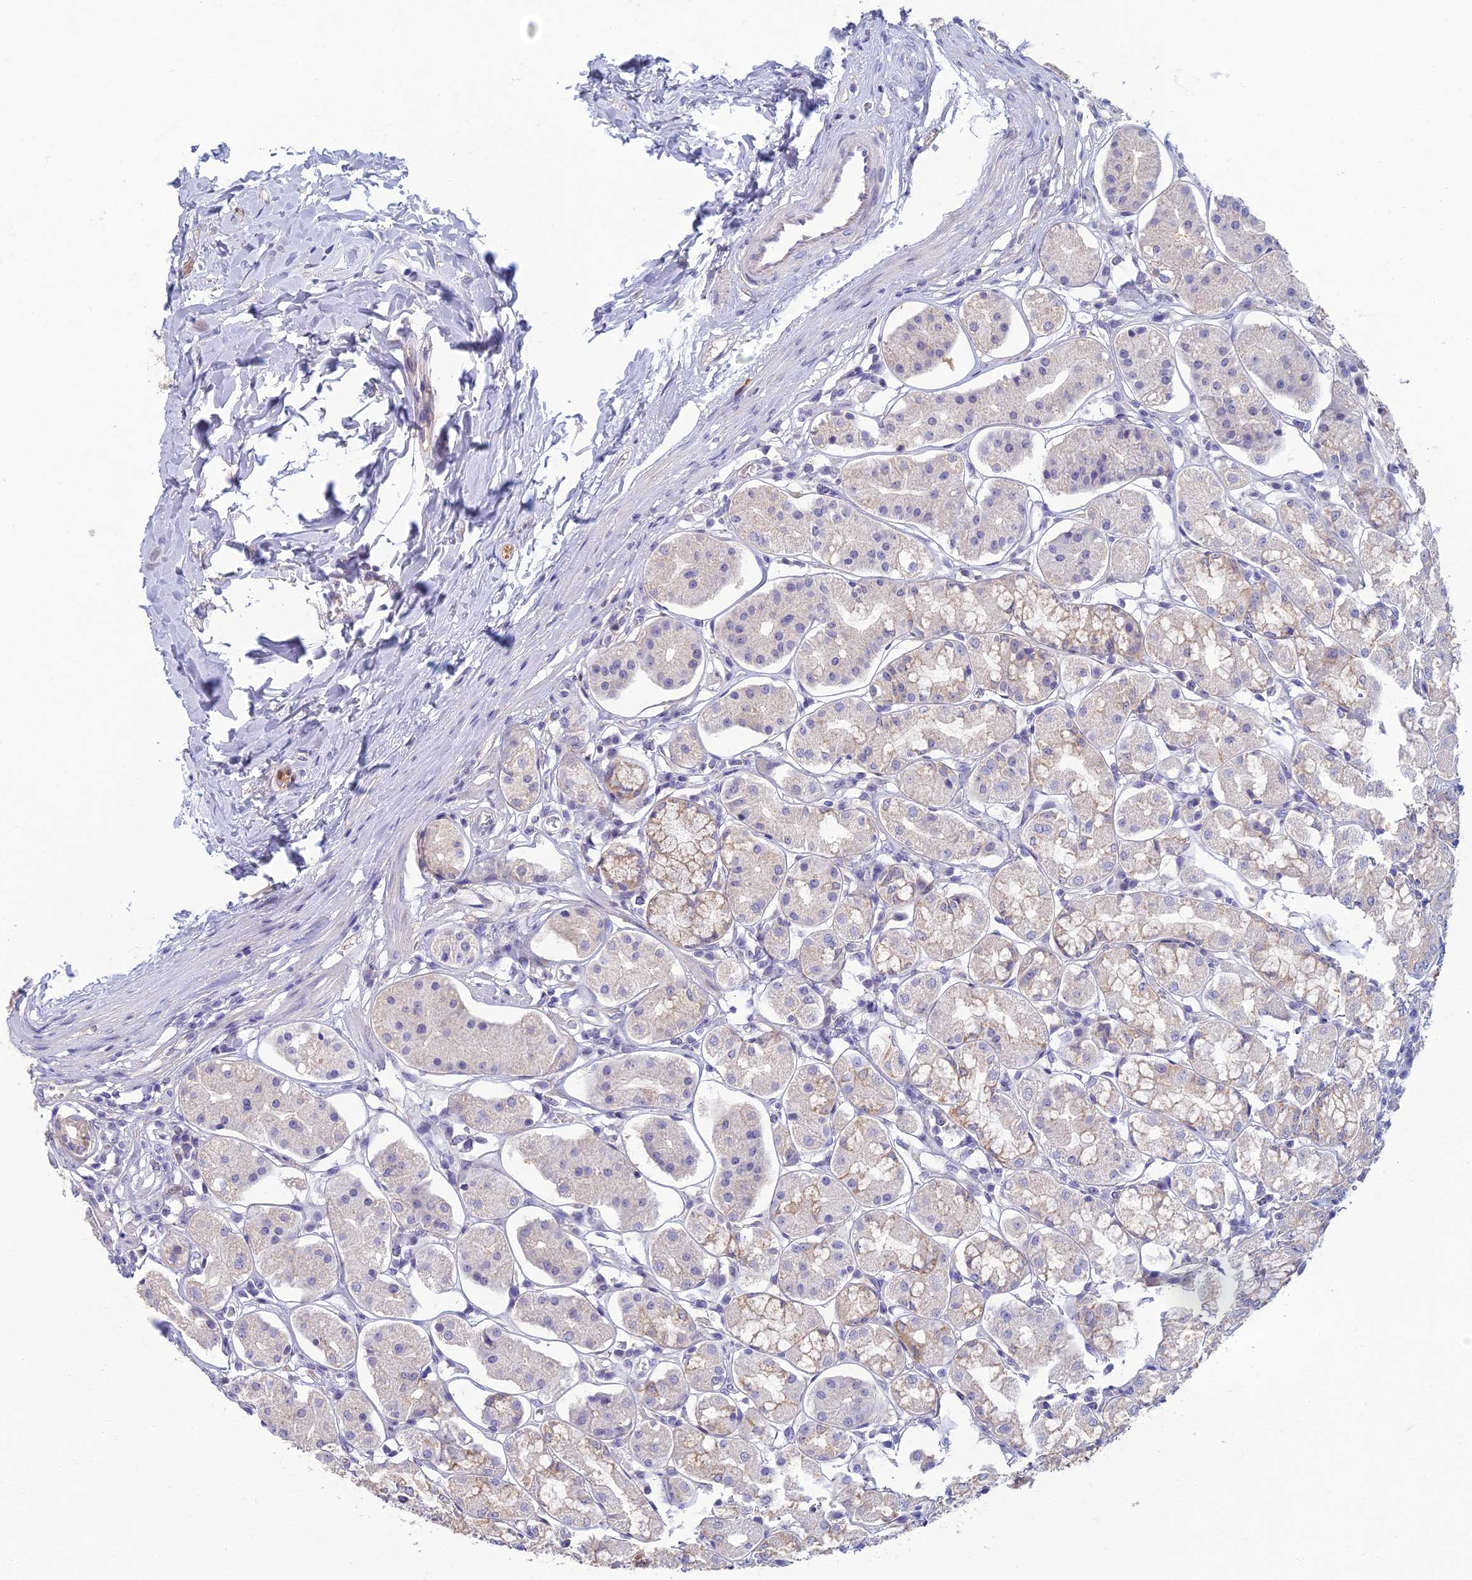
{"staining": {"intensity": "weak", "quantity": "<25%", "location": "cytoplasmic/membranous"}, "tissue": "stomach", "cell_type": "Glandular cells", "image_type": "normal", "snomed": [{"axis": "morphology", "description": "Normal tissue, NOS"}, {"axis": "topography", "description": "Stomach, lower"}], "caption": "A high-resolution photomicrograph shows immunohistochemistry staining of normal stomach, which displays no significant staining in glandular cells.", "gene": "NEURL1", "patient": {"sex": "female", "age": 56}}